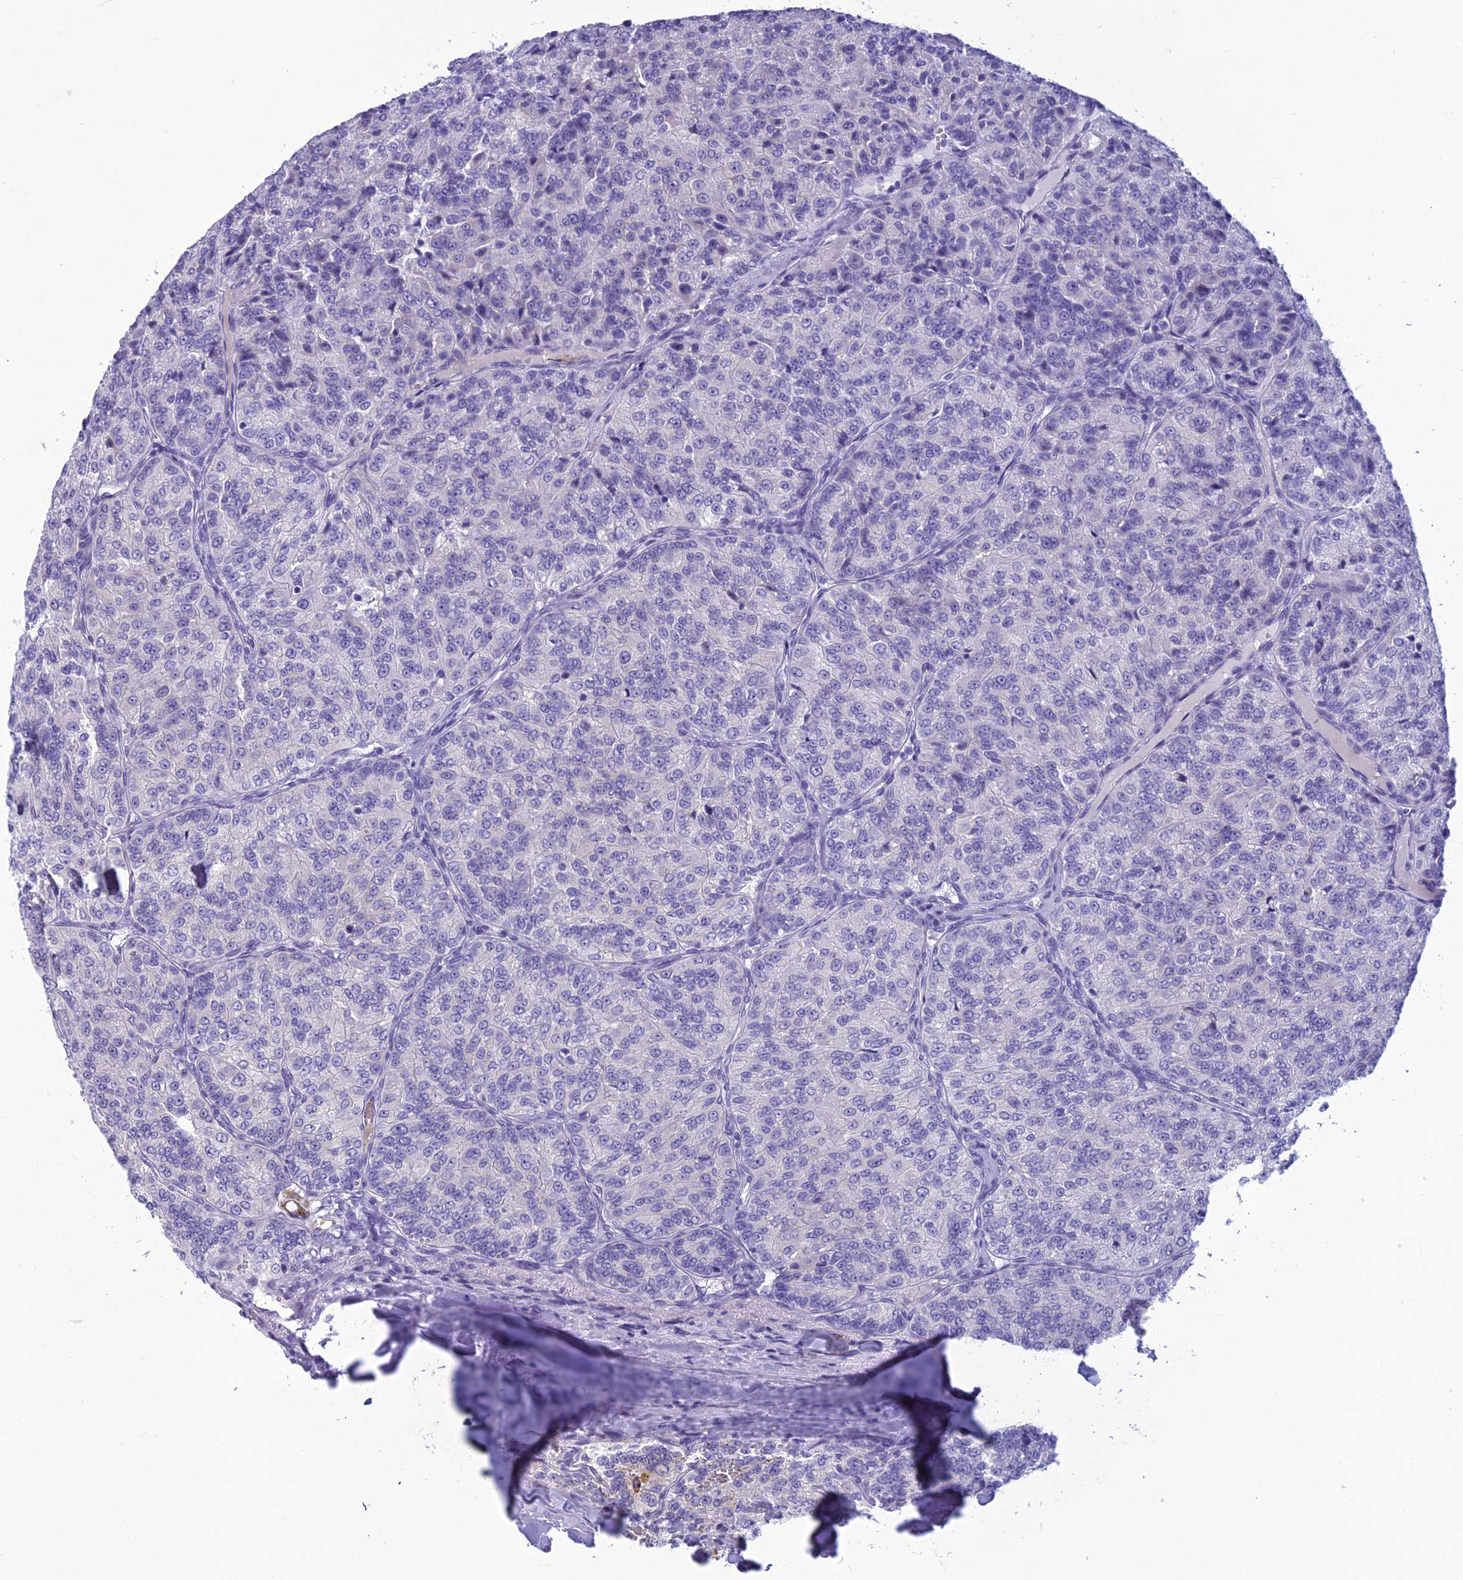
{"staining": {"intensity": "negative", "quantity": "none", "location": "none"}, "tissue": "renal cancer", "cell_type": "Tumor cells", "image_type": "cancer", "snomed": [{"axis": "morphology", "description": "Adenocarcinoma, NOS"}, {"axis": "topography", "description": "Kidney"}], "caption": "Human renal cancer stained for a protein using immunohistochemistry reveals no staining in tumor cells.", "gene": "BBS2", "patient": {"sex": "female", "age": 63}}